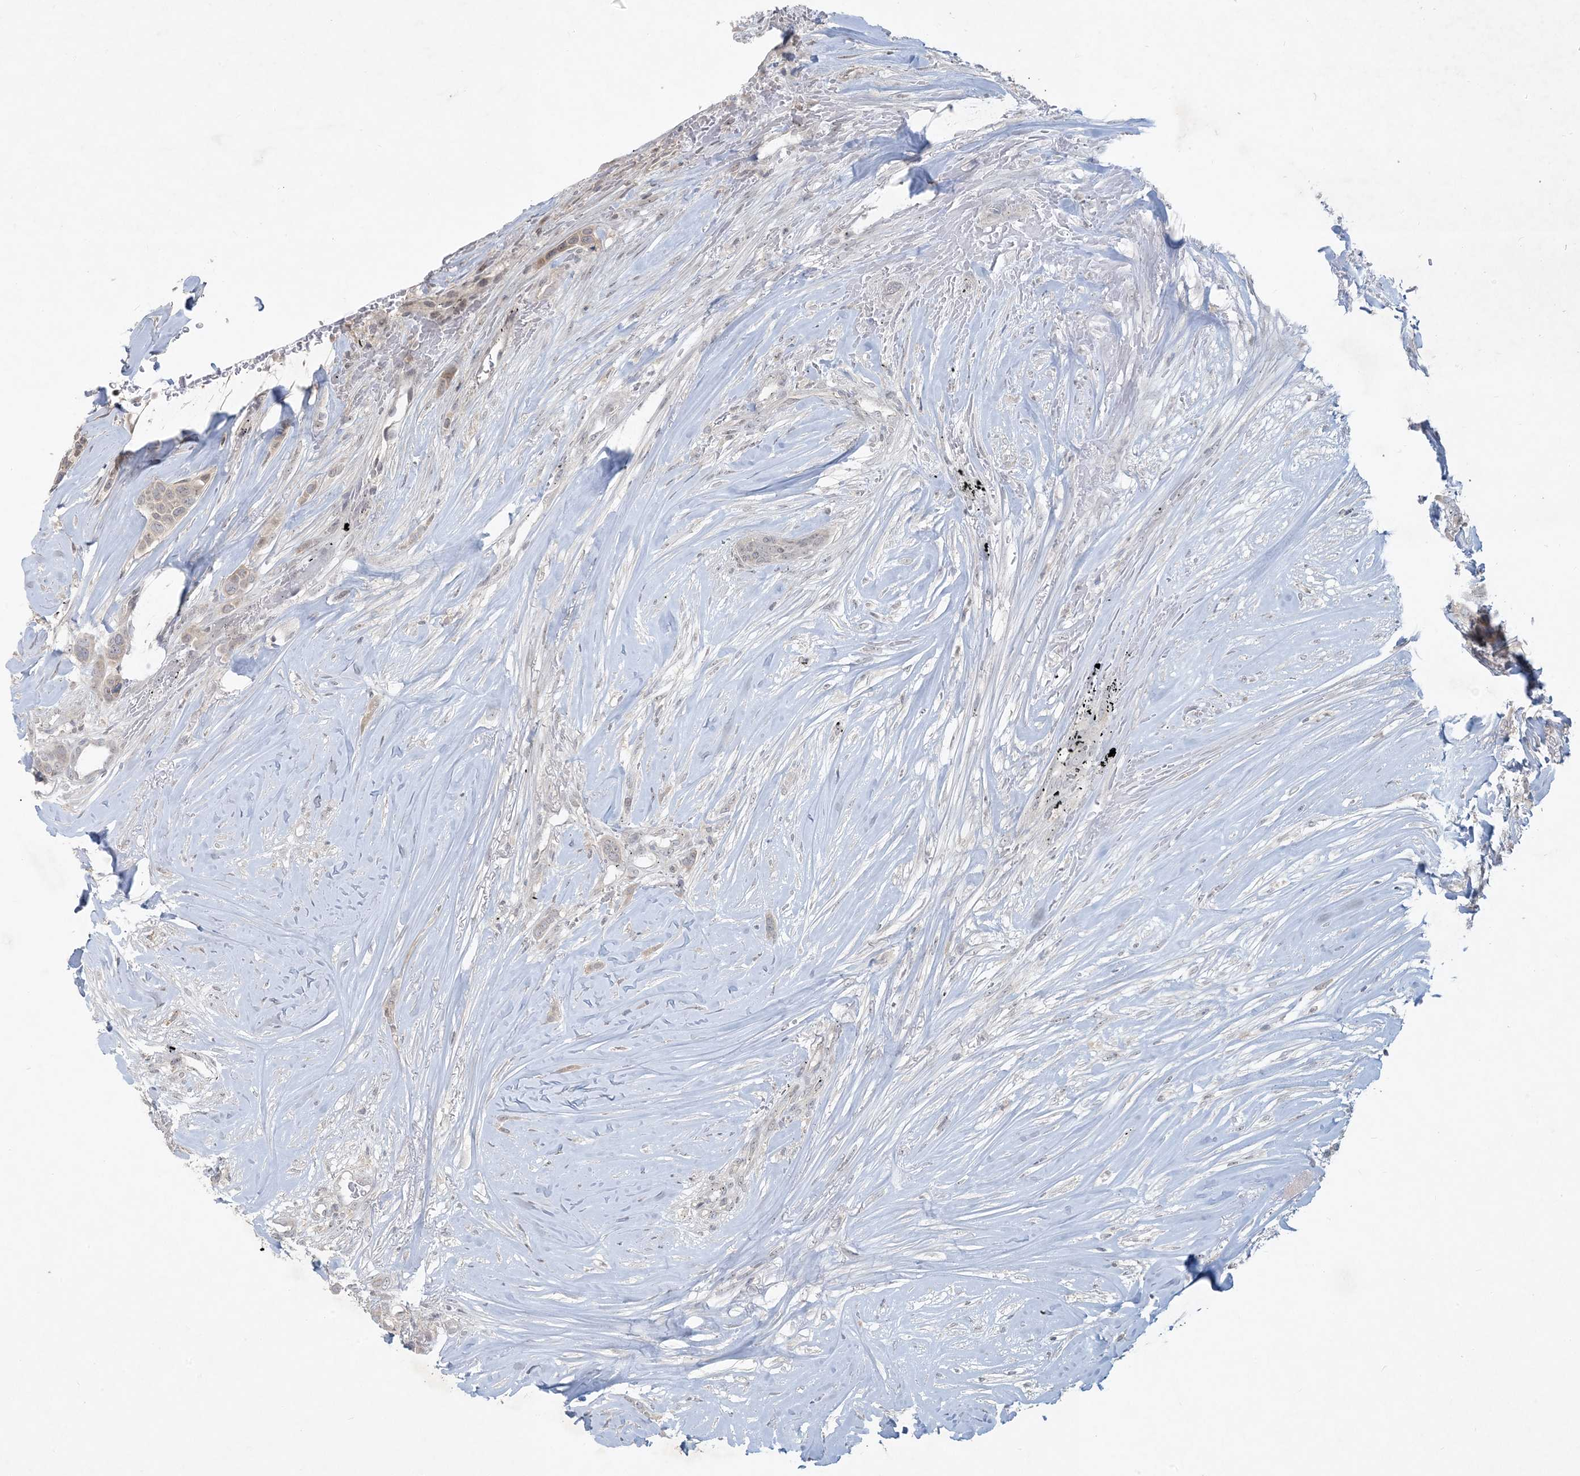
{"staining": {"intensity": "weak", "quantity": "<25%", "location": "cytoplasmic/membranous"}, "tissue": "breast cancer", "cell_type": "Tumor cells", "image_type": "cancer", "snomed": [{"axis": "morphology", "description": "Lobular carcinoma"}, {"axis": "topography", "description": "Breast"}], "caption": "This is an IHC micrograph of lobular carcinoma (breast). There is no expression in tumor cells.", "gene": "CDS1", "patient": {"sex": "female", "age": 51}}